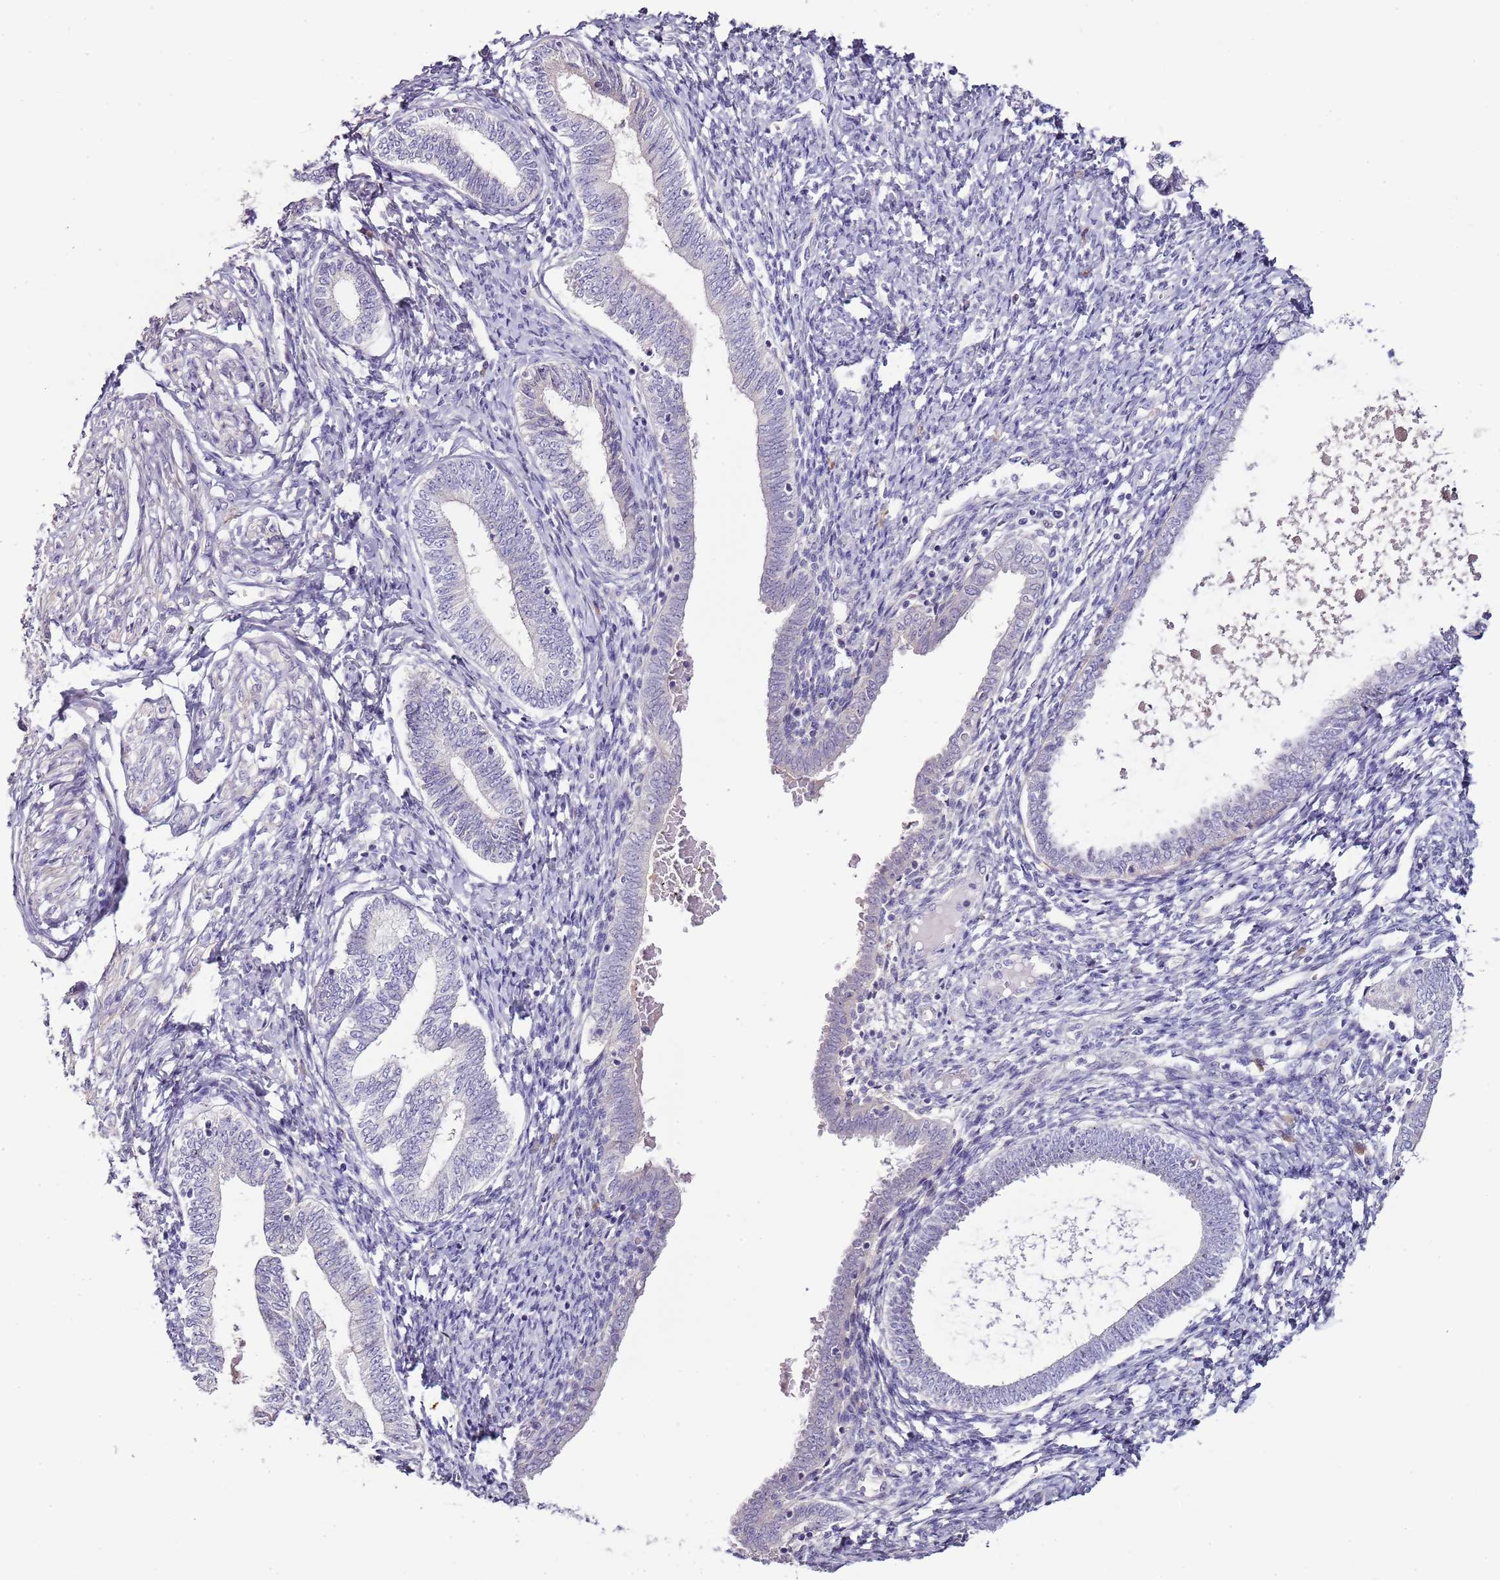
{"staining": {"intensity": "negative", "quantity": "none", "location": "none"}, "tissue": "endometrium", "cell_type": "Cells in endometrial stroma", "image_type": "normal", "snomed": [{"axis": "morphology", "description": "Normal tissue, NOS"}, {"axis": "topography", "description": "Endometrium"}], "caption": "A high-resolution micrograph shows IHC staining of normal endometrium, which shows no significant staining in cells in endometrial stroma.", "gene": "NKX2", "patient": {"sex": "female", "age": 72}}